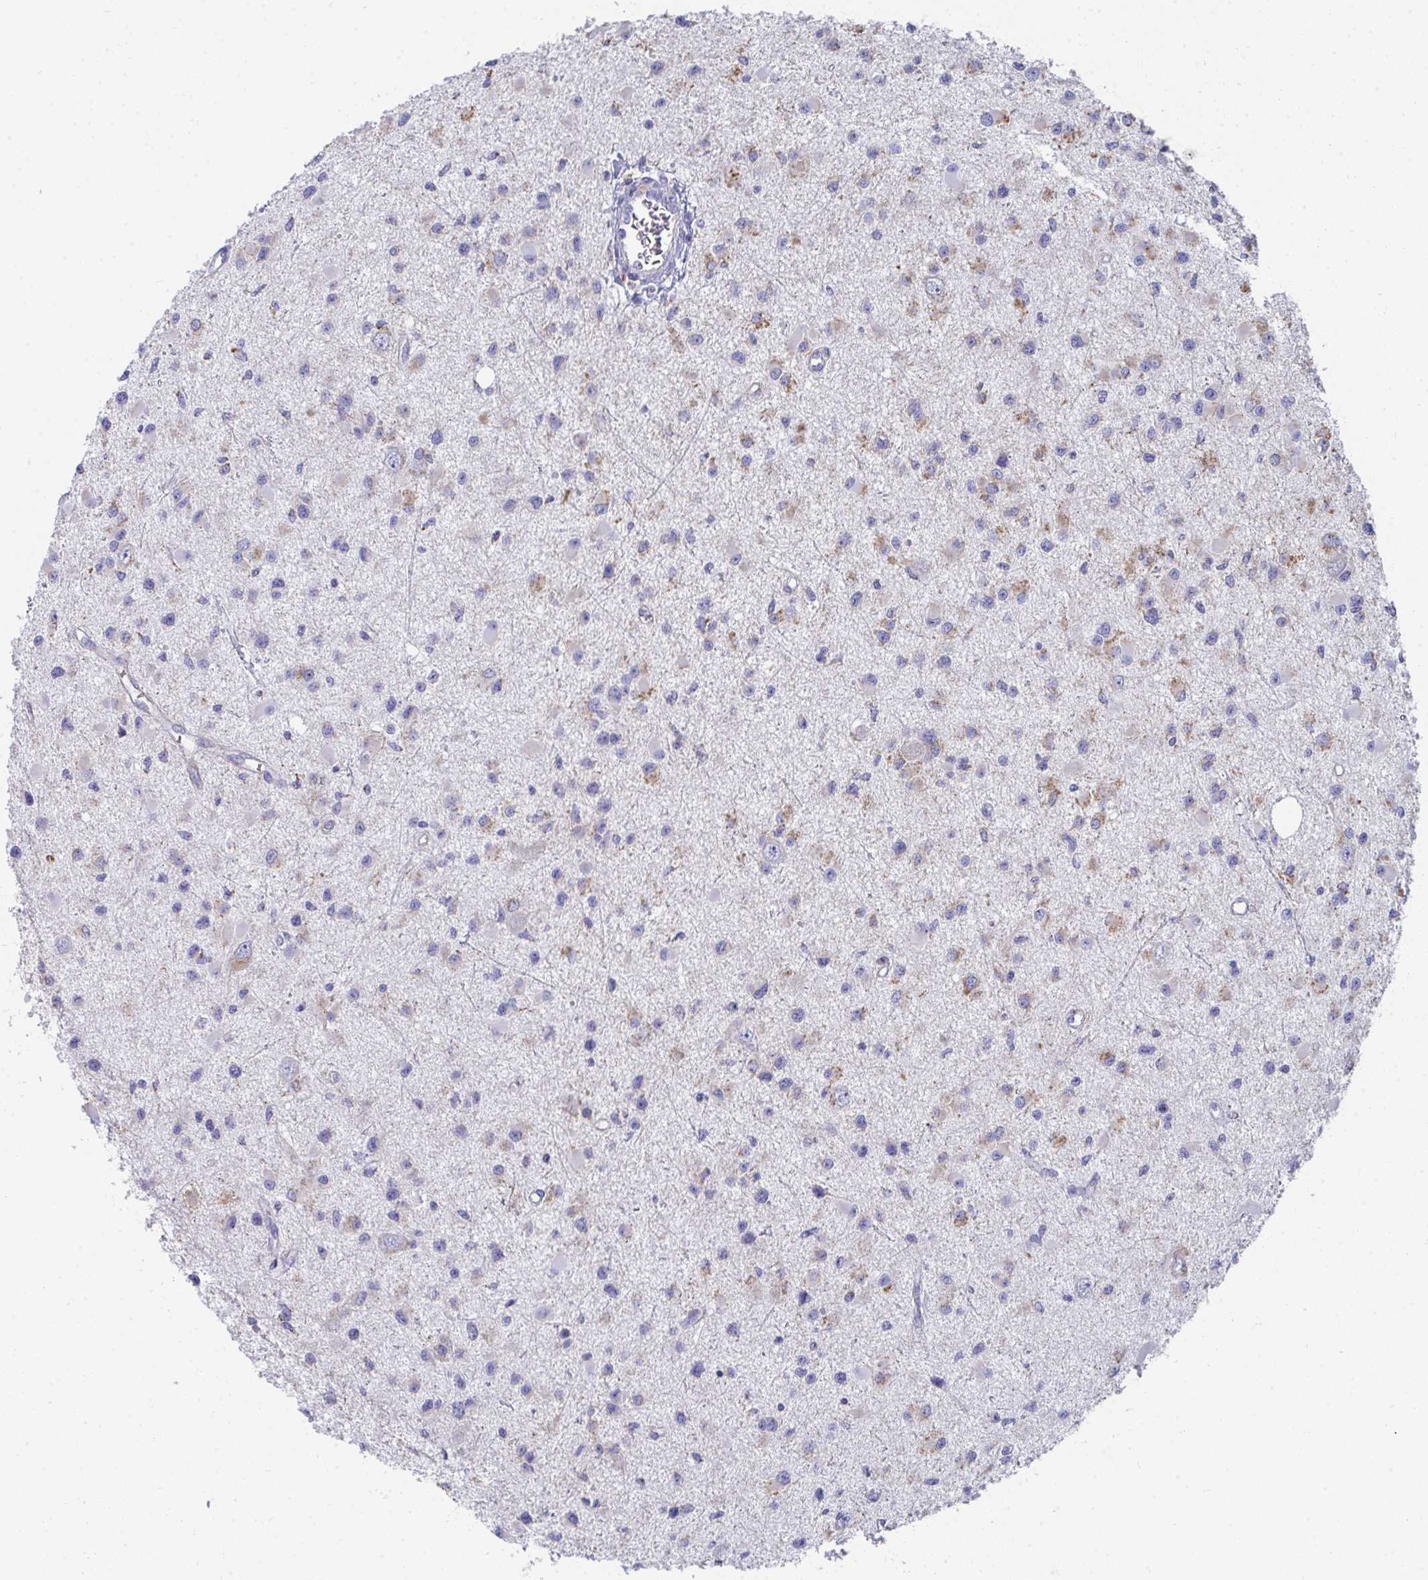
{"staining": {"intensity": "moderate", "quantity": "25%-75%", "location": "cytoplasmic/membranous"}, "tissue": "glioma", "cell_type": "Tumor cells", "image_type": "cancer", "snomed": [{"axis": "morphology", "description": "Glioma, malignant, High grade"}, {"axis": "topography", "description": "Brain"}], "caption": "DAB immunohistochemical staining of human malignant glioma (high-grade) exhibits moderate cytoplasmic/membranous protein staining in about 25%-75% of tumor cells.", "gene": "AIFM1", "patient": {"sex": "male", "age": 54}}